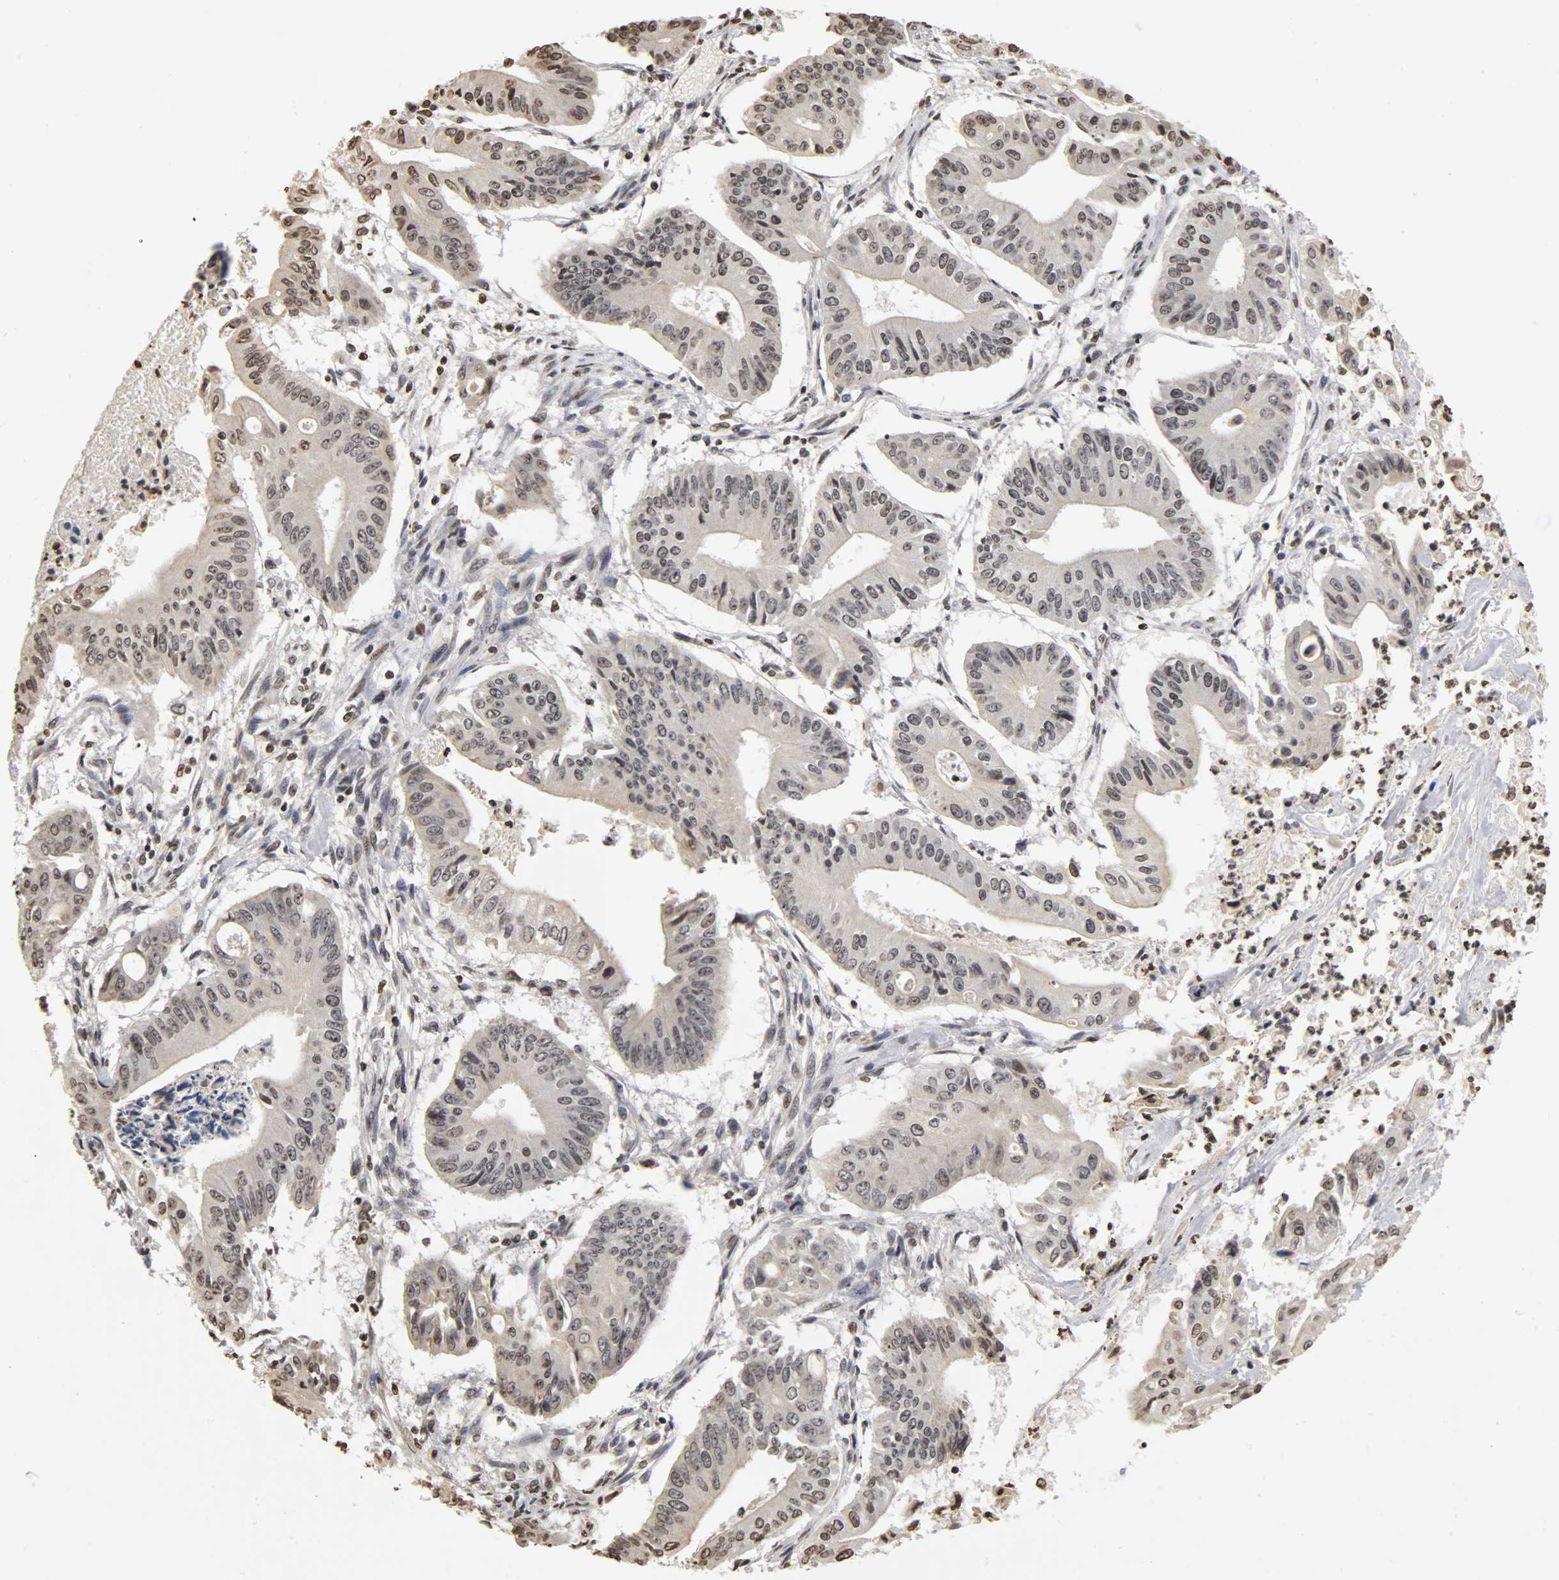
{"staining": {"intensity": "weak", "quantity": "<25%", "location": "nuclear"}, "tissue": "pancreatic cancer", "cell_type": "Tumor cells", "image_type": "cancer", "snomed": [{"axis": "morphology", "description": "Normal tissue, NOS"}, {"axis": "topography", "description": "Lymph node"}], "caption": "Immunohistochemistry (IHC) histopathology image of neoplastic tissue: pancreatic cancer stained with DAB displays no significant protein positivity in tumor cells.", "gene": "ERCC2", "patient": {"sex": "male", "age": 62}}